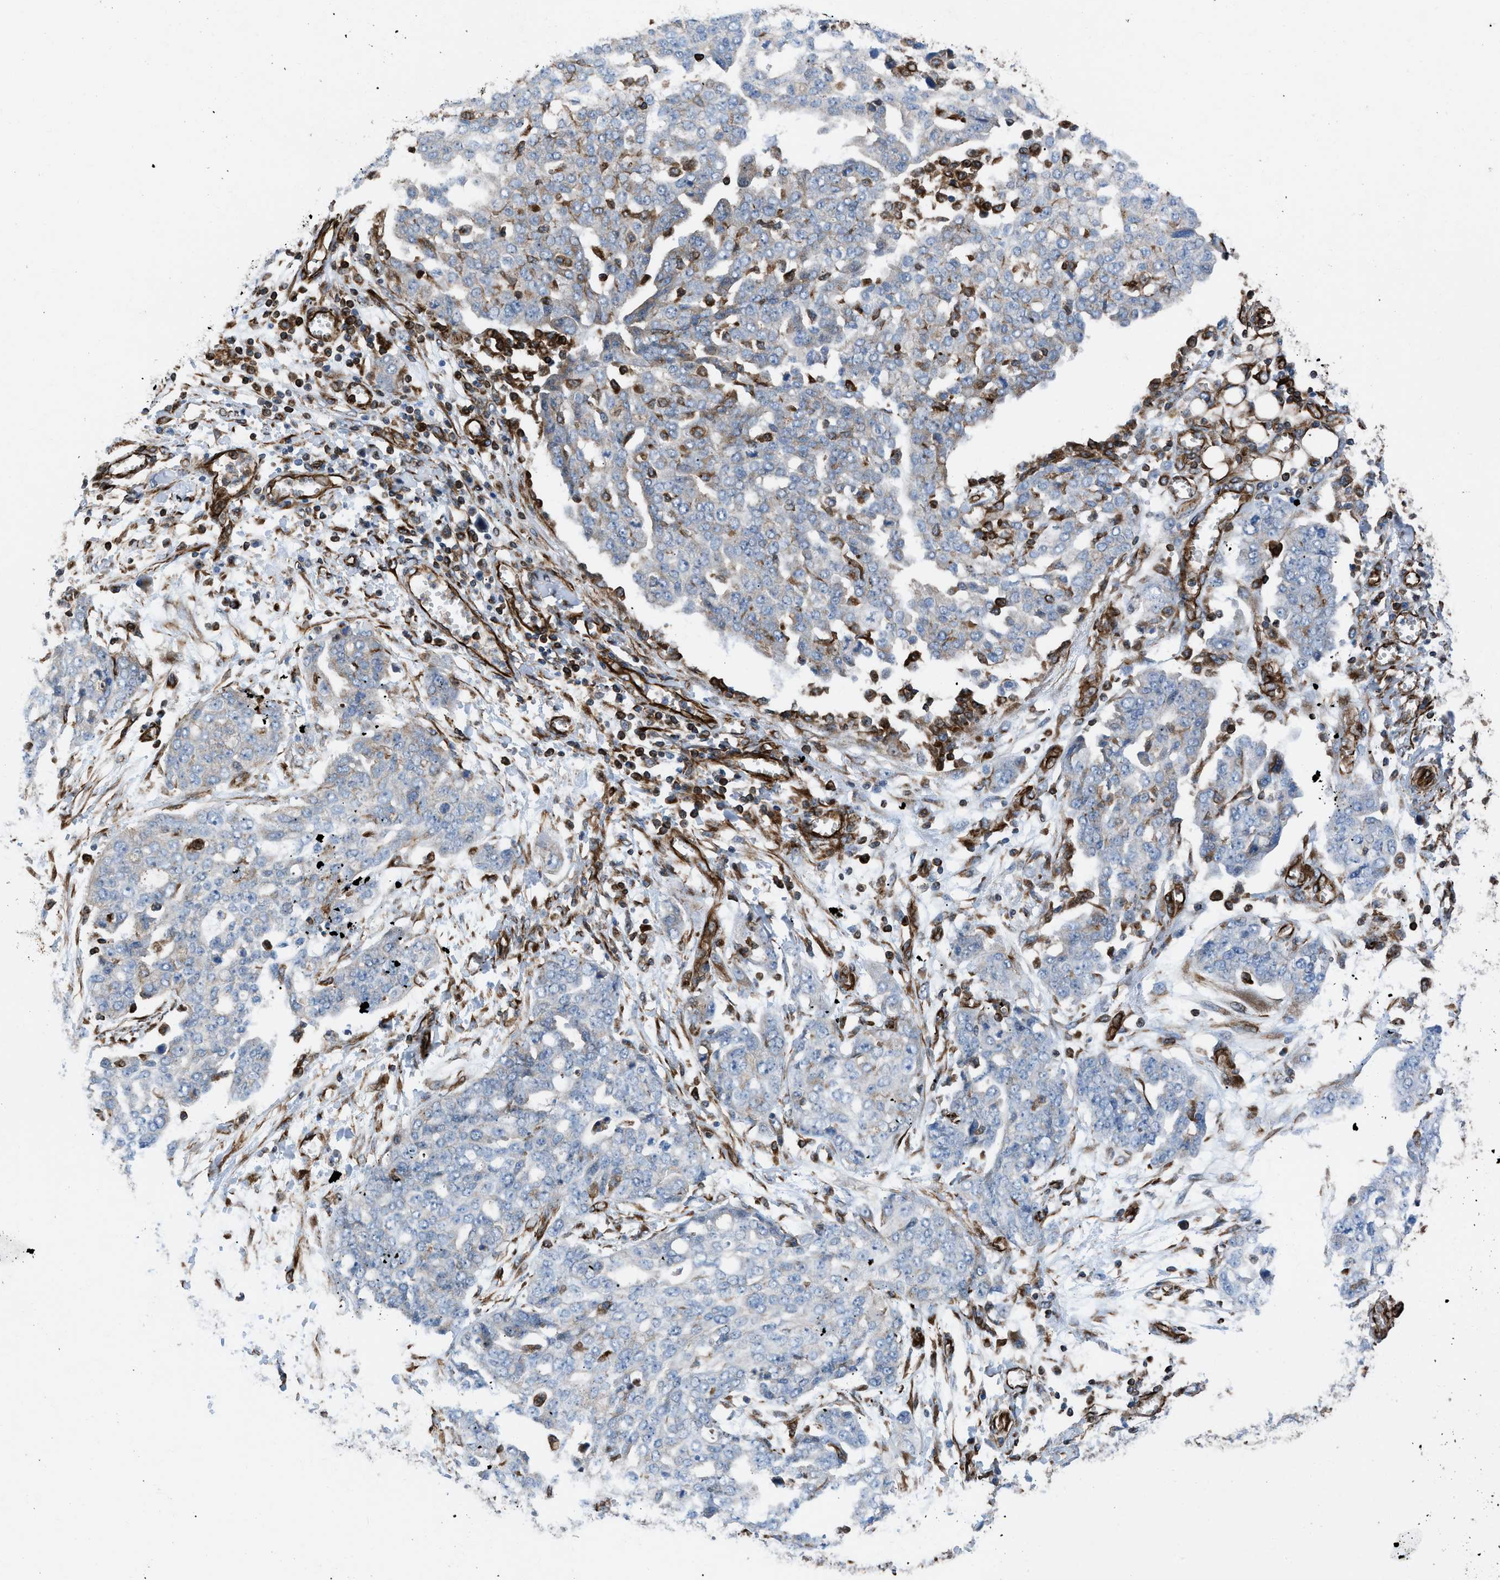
{"staining": {"intensity": "negative", "quantity": "none", "location": "none"}, "tissue": "ovarian cancer", "cell_type": "Tumor cells", "image_type": "cancer", "snomed": [{"axis": "morphology", "description": "Cystadenocarcinoma, serous, NOS"}, {"axis": "topography", "description": "Soft tissue"}, {"axis": "topography", "description": "Ovary"}], "caption": "Tumor cells are negative for brown protein staining in ovarian serous cystadenocarcinoma.", "gene": "PTPRE", "patient": {"sex": "female", "age": 57}}